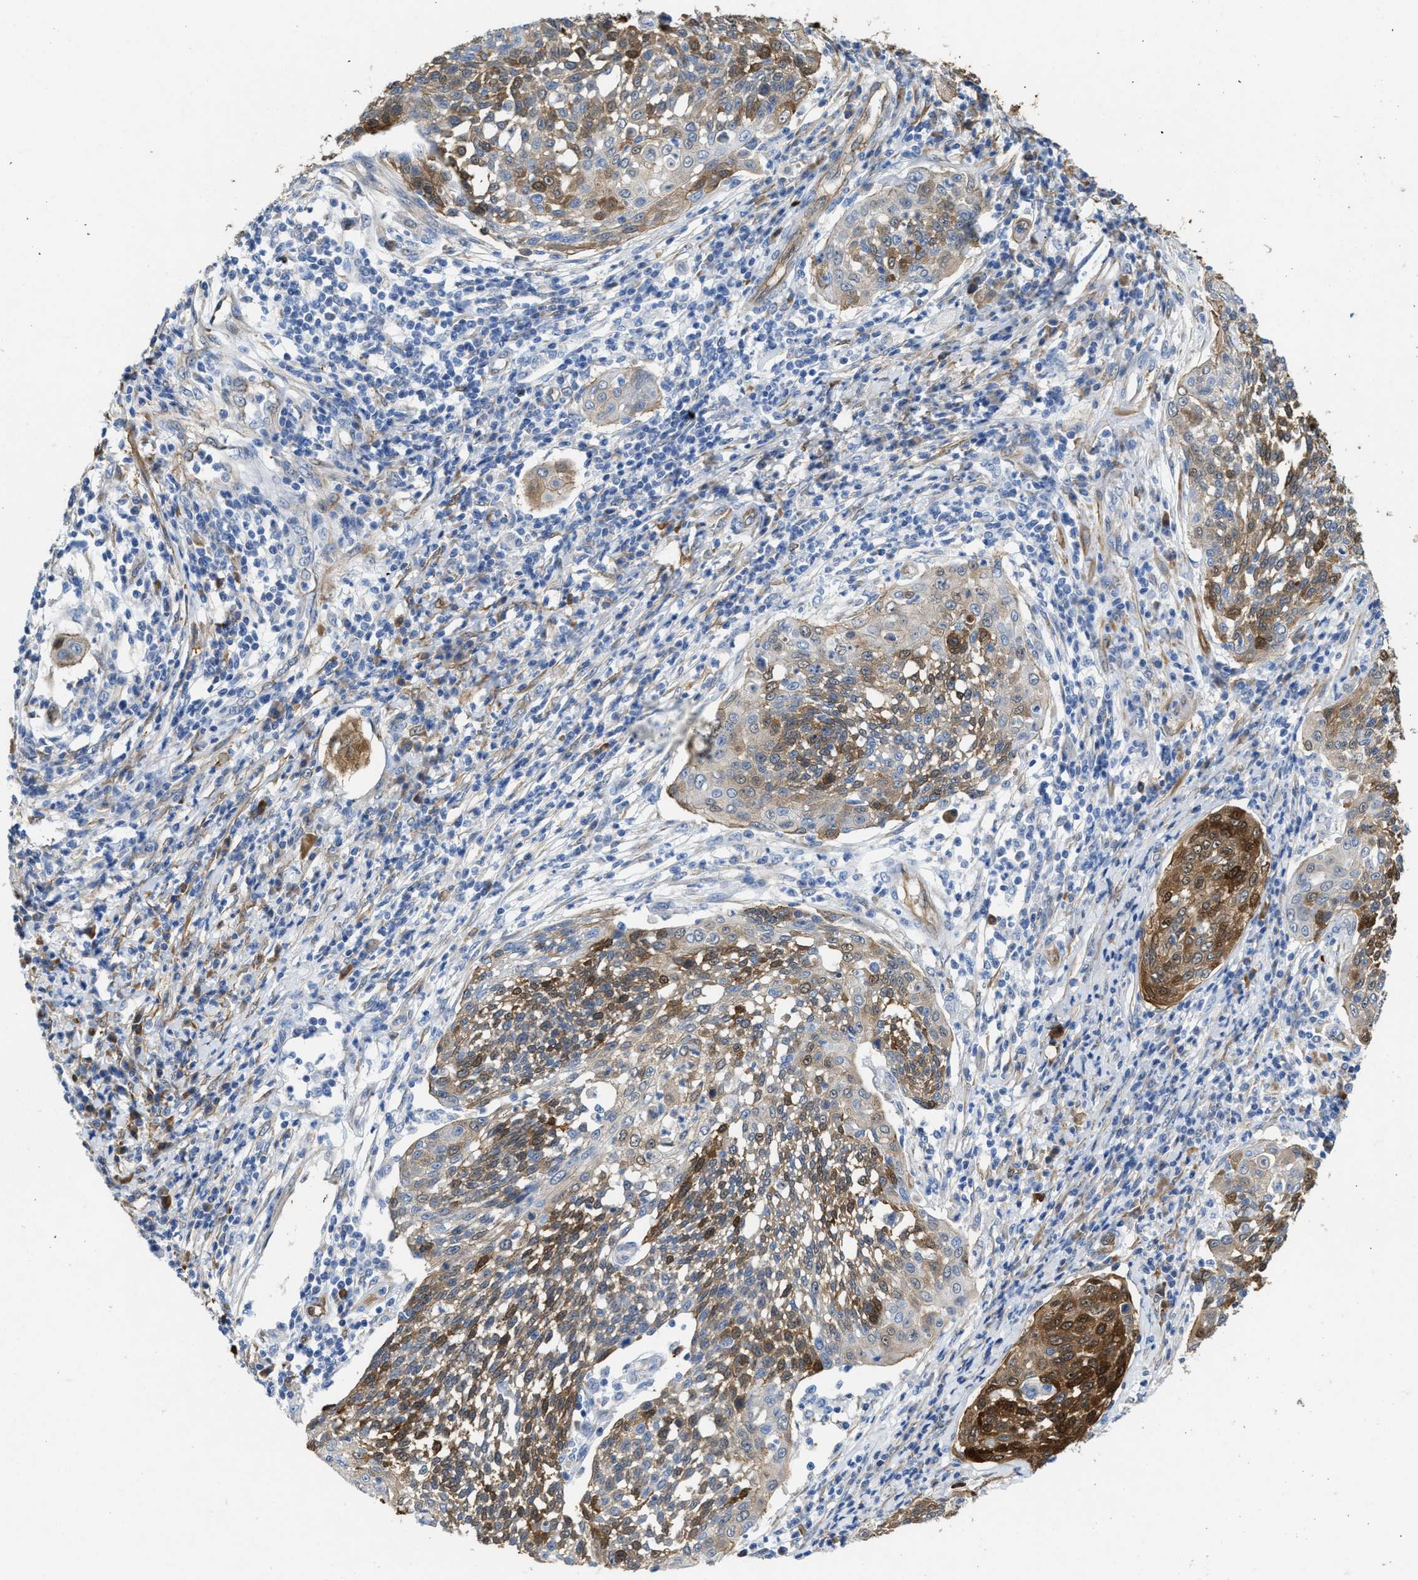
{"staining": {"intensity": "strong", "quantity": "25%-75%", "location": "cytoplasmic/membranous"}, "tissue": "cervical cancer", "cell_type": "Tumor cells", "image_type": "cancer", "snomed": [{"axis": "morphology", "description": "Squamous cell carcinoma, NOS"}, {"axis": "topography", "description": "Cervix"}], "caption": "Immunohistochemical staining of human cervical cancer demonstrates strong cytoplasmic/membranous protein staining in about 25%-75% of tumor cells.", "gene": "ASS1", "patient": {"sex": "female", "age": 34}}